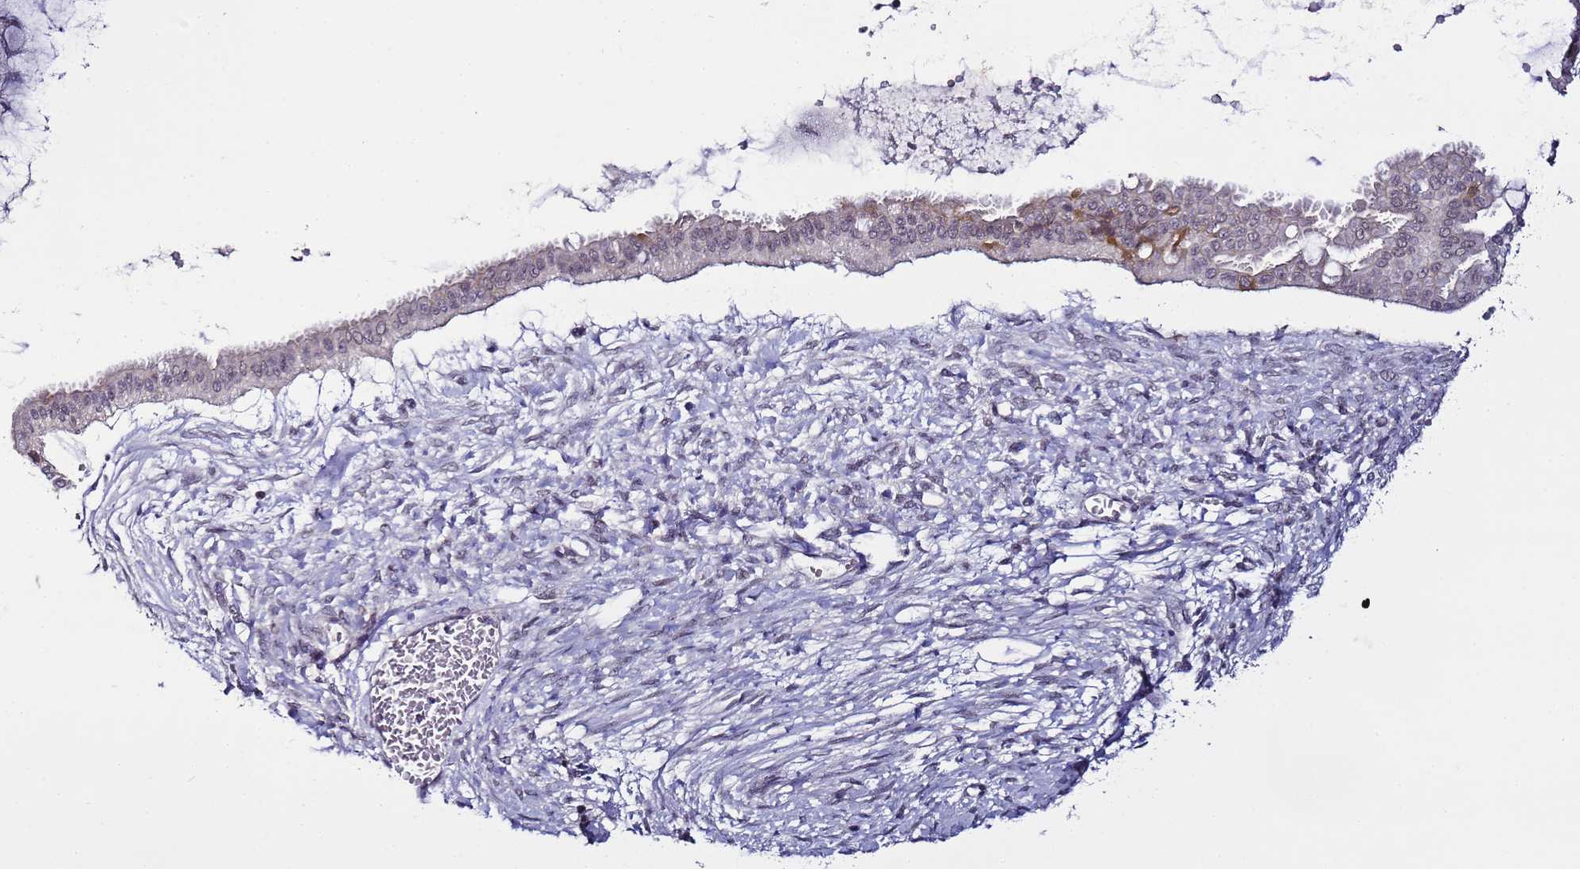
{"staining": {"intensity": "weak", "quantity": "<25%", "location": "cytoplasmic/membranous"}, "tissue": "ovarian cancer", "cell_type": "Tumor cells", "image_type": "cancer", "snomed": [{"axis": "morphology", "description": "Cystadenocarcinoma, mucinous, NOS"}, {"axis": "topography", "description": "Ovary"}], "caption": "Mucinous cystadenocarcinoma (ovarian) was stained to show a protein in brown. There is no significant positivity in tumor cells.", "gene": "PSMA7", "patient": {"sex": "female", "age": 73}}